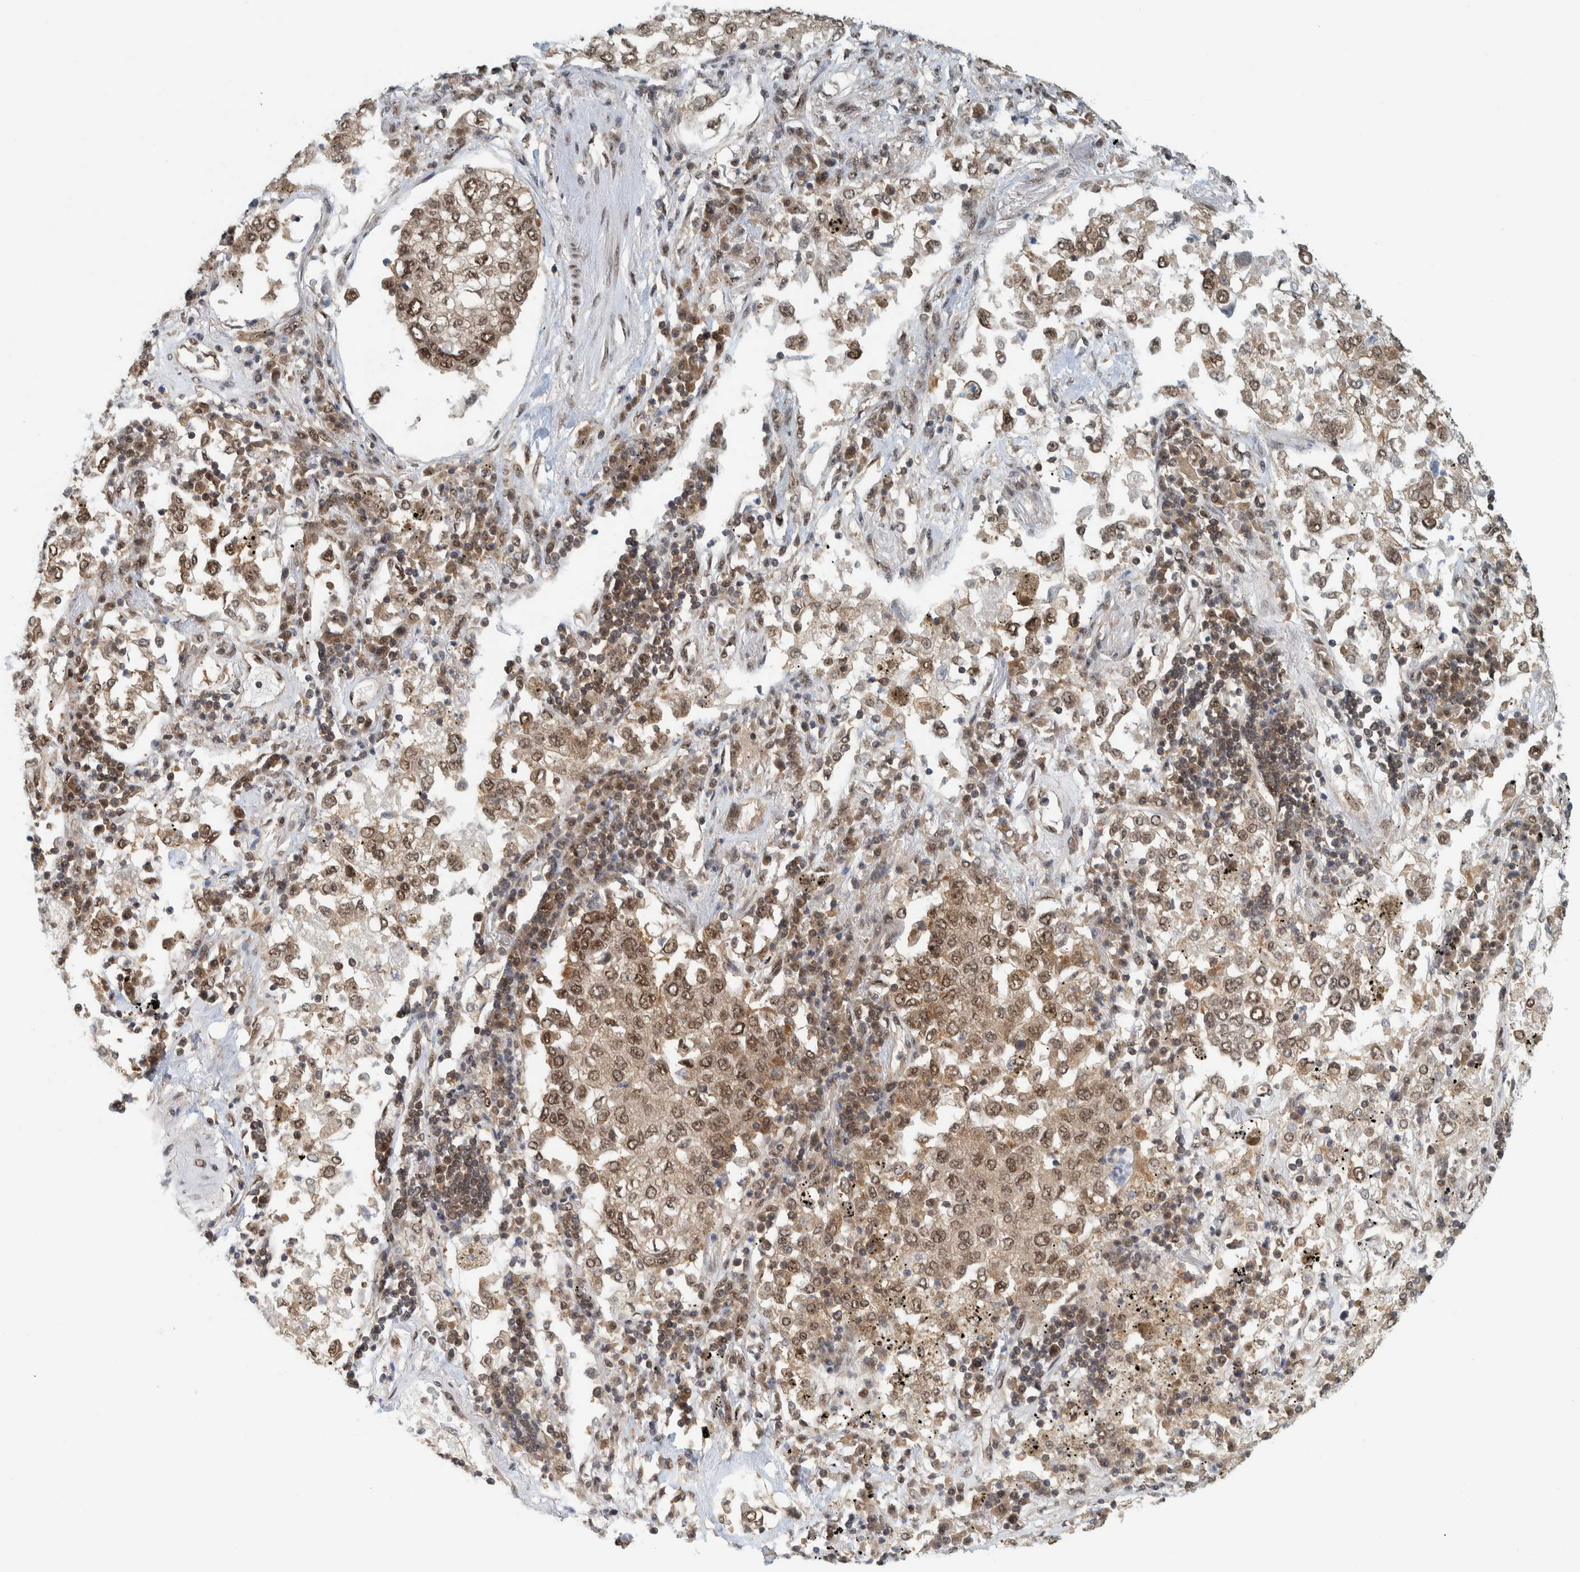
{"staining": {"intensity": "moderate", "quantity": ">75%", "location": "nuclear"}, "tissue": "lung cancer", "cell_type": "Tumor cells", "image_type": "cancer", "snomed": [{"axis": "morphology", "description": "Inflammation, NOS"}, {"axis": "morphology", "description": "Adenocarcinoma, NOS"}, {"axis": "topography", "description": "Lung"}], "caption": "Adenocarcinoma (lung) stained with a brown dye displays moderate nuclear positive staining in approximately >75% of tumor cells.", "gene": "COPS3", "patient": {"sex": "male", "age": 63}}